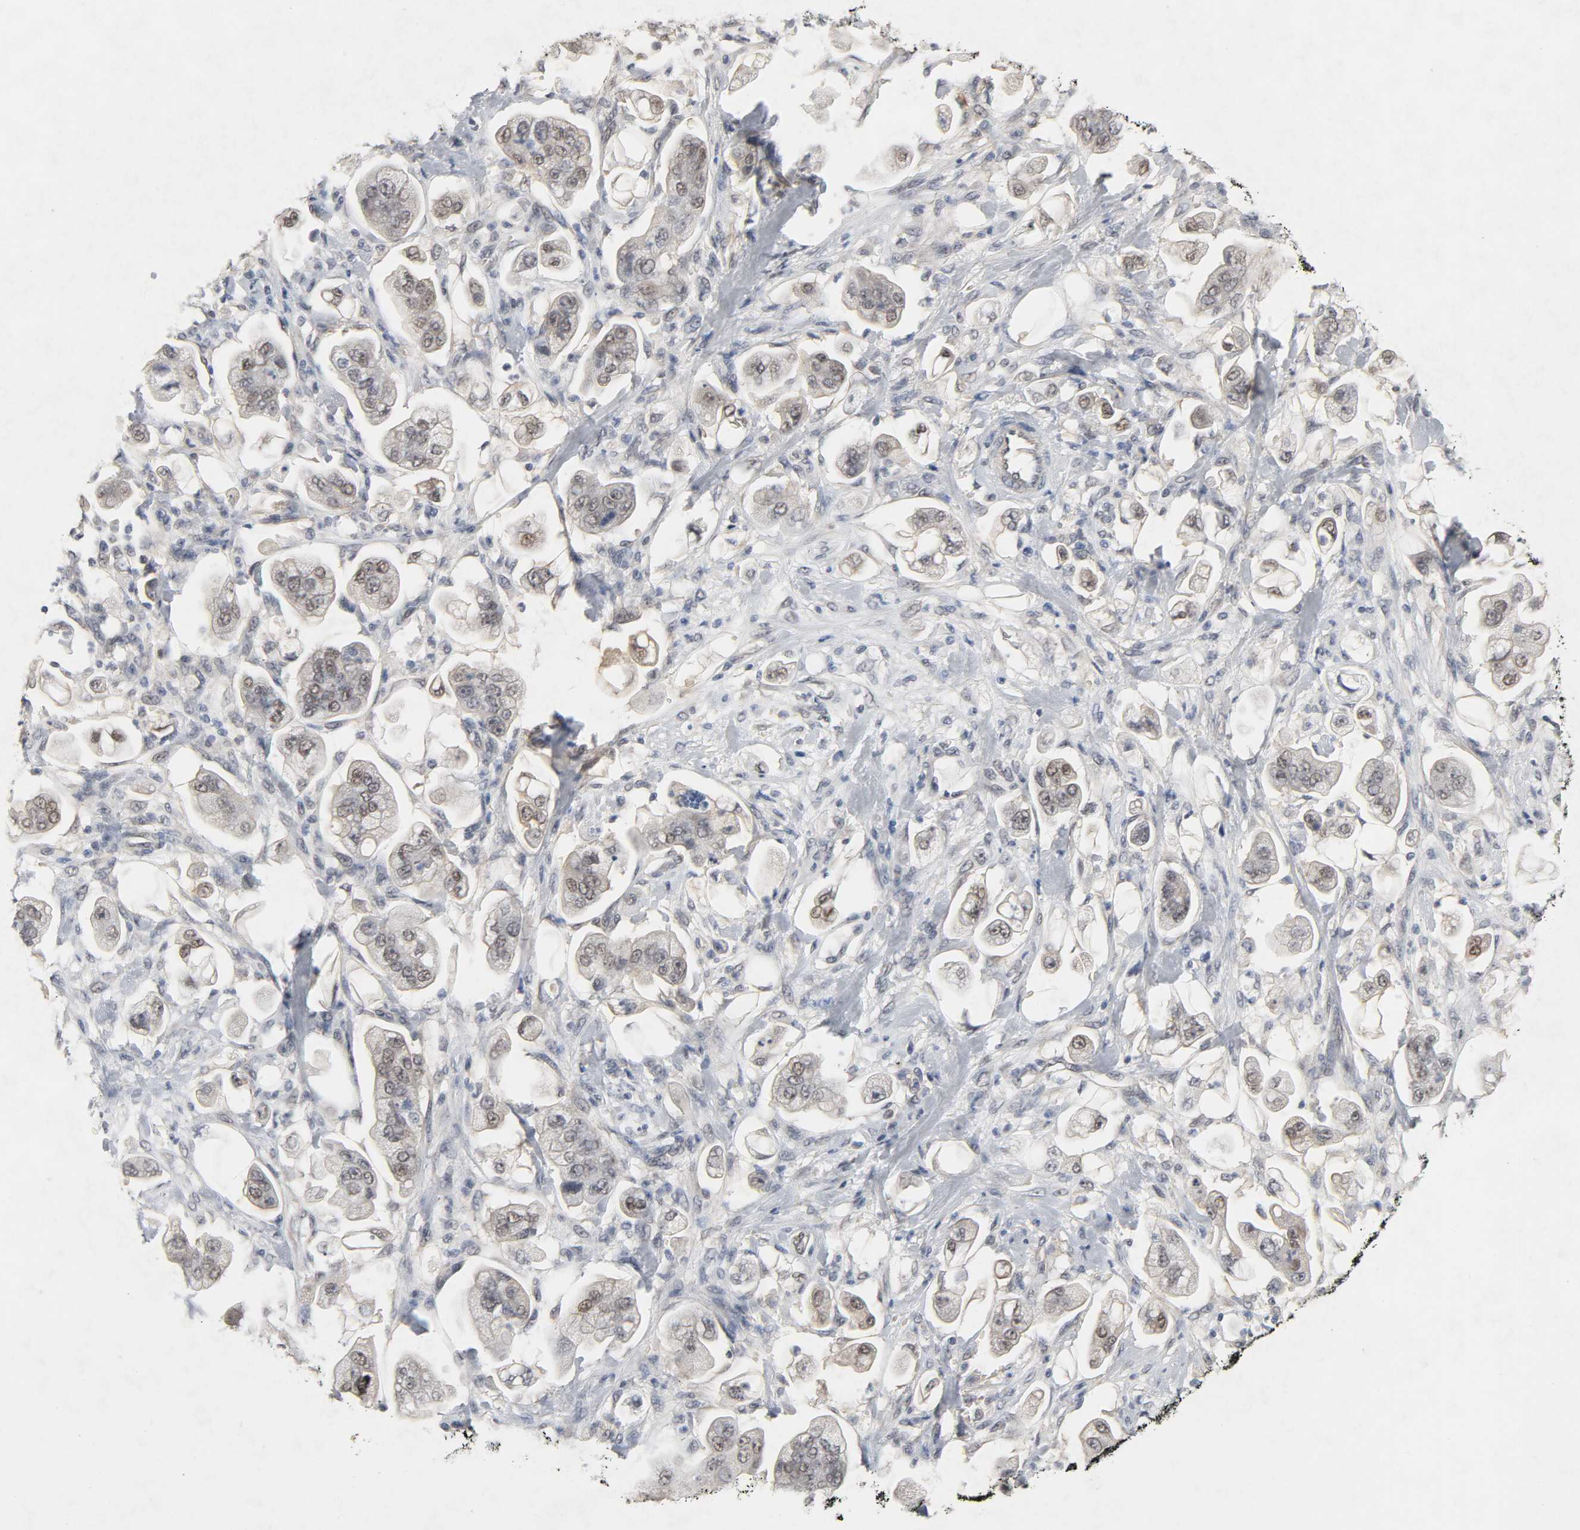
{"staining": {"intensity": "weak", "quantity": "25%-75%", "location": "cytoplasmic/membranous"}, "tissue": "stomach cancer", "cell_type": "Tumor cells", "image_type": "cancer", "snomed": [{"axis": "morphology", "description": "Adenocarcinoma, NOS"}, {"axis": "topography", "description": "Stomach"}], "caption": "This photomicrograph exhibits IHC staining of human stomach adenocarcinoma, with low weak cytoplasmic/membranous positivity in about 25%-75% of tumor cells.", "gene": "ACSS2", "patient": {"sex": "male", "age": 62}}